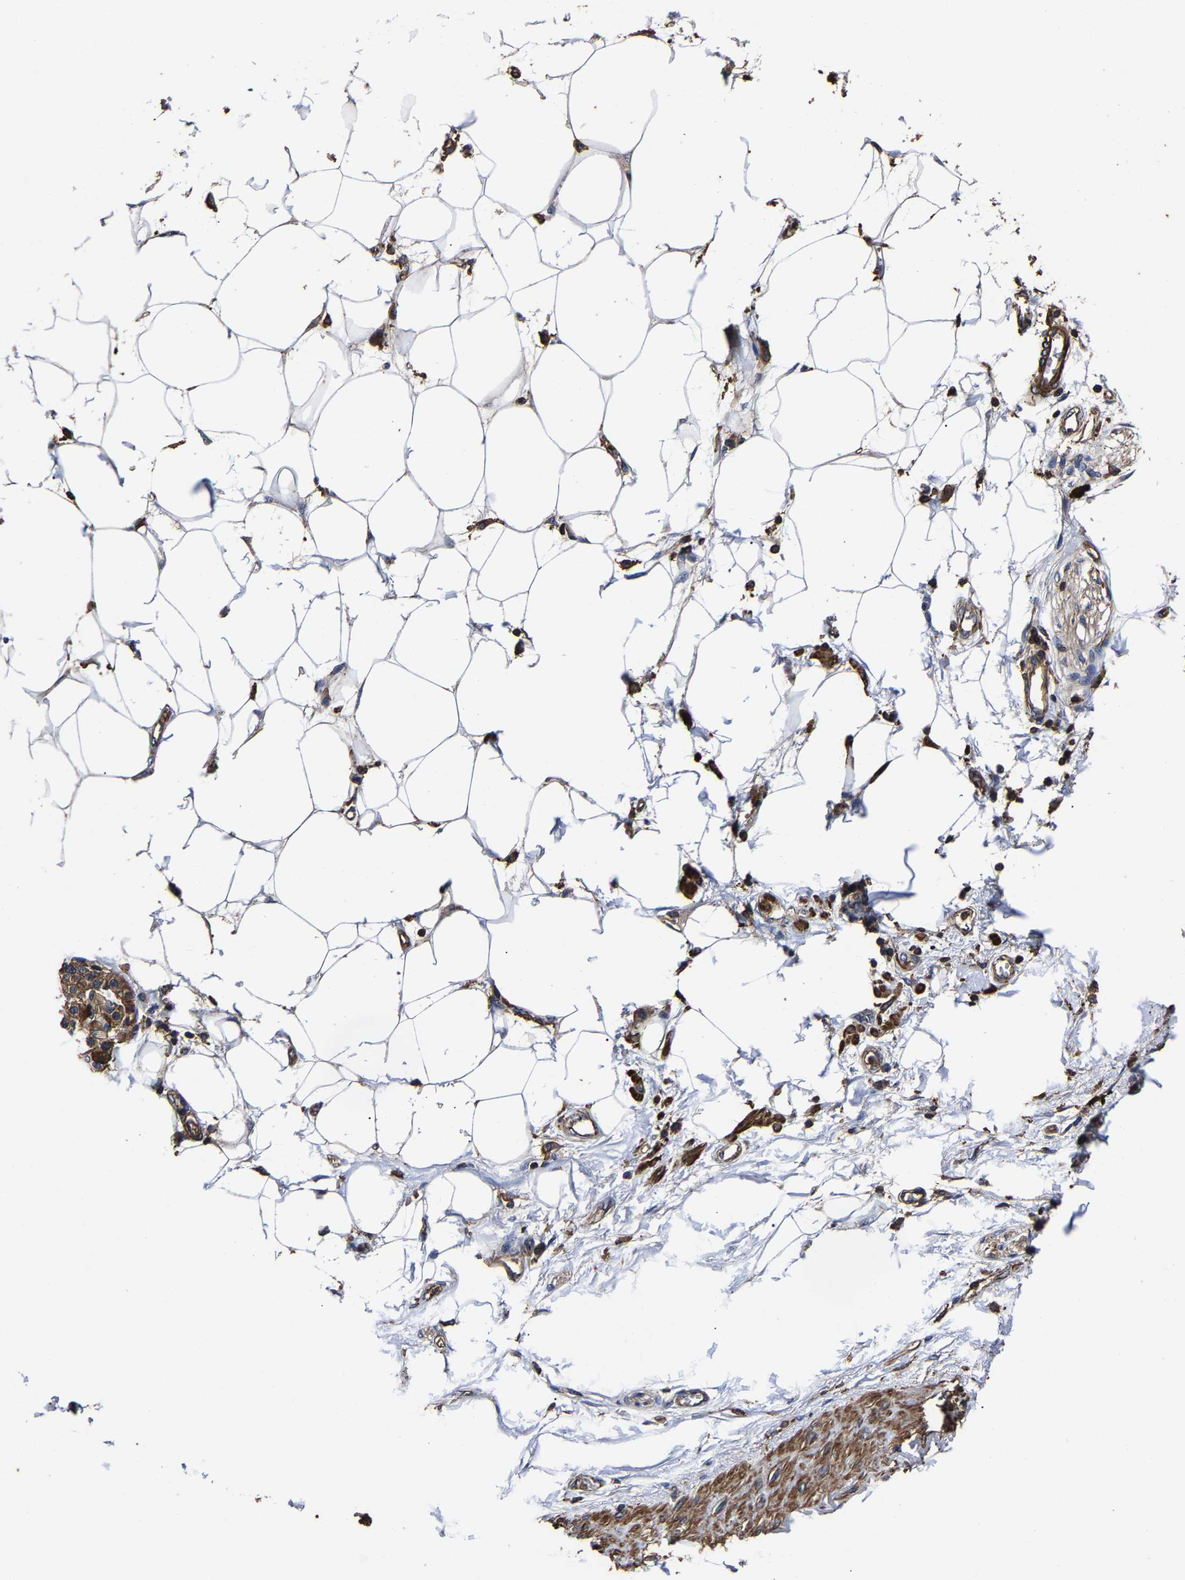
{"staining": {"intensity": "negative", "quantity": "none", "location": "none"}, "tissue": "adipose tissue", "cell_type": "Adipocytes", "image_type": "normal", "snomed": [{"axis": "morphology", "description": "Normal tissue, NOS"}, {"axis": "morphology", "description": "Adenocarcinoma, NOS"}, {"axis": "topography", "description": "Duodenum"}, {"axis": "topography", "description": "Peripheral nerve tissue"}], "caption": "DAB (3,3'-diaminobenzidine) immunohistochemical staining of unremarkable adipose tissue reveals no significant positivity in adipocytes.", "gene": "SSH3", "patient": {"sex": "female", "age": 60}}